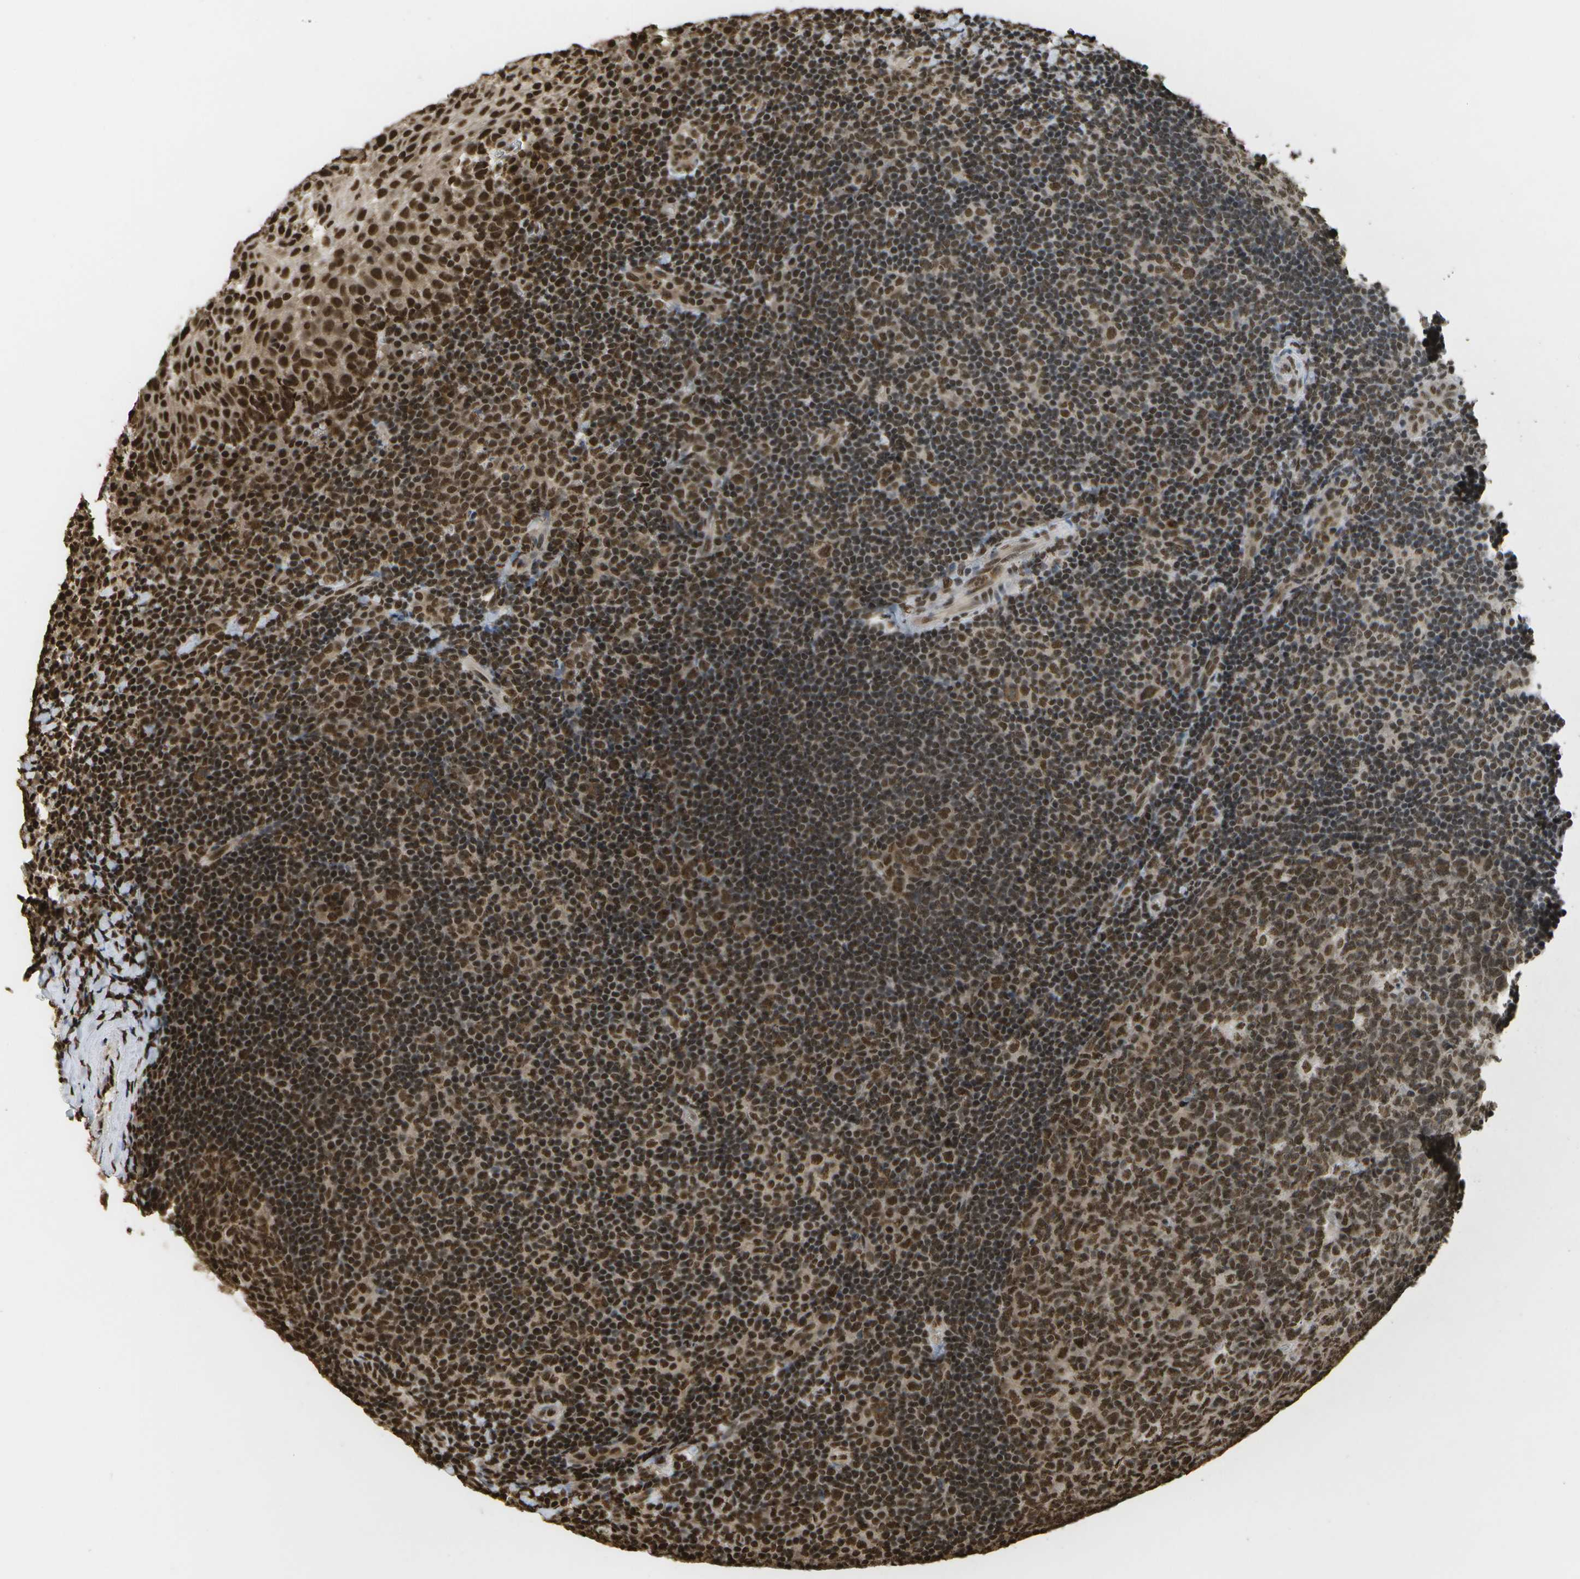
{"staining": {"intensity": "strong", "quantity": ">75%", "location": "nuclear"}, "tissue": "tonsil", "cell_type": "Germinal center cells", "image_type": "normal", "snomed": [{"axis": "morphology", "description": "Normal tissue, NOS"}, {"axis": "topography", "description": "Tonsil"}], "caption": "Strong nuclear protein expression is seen in approximately >75% of germinal center cells in tonsil.", "gene": "SPEN", "patient": {"sex": "male", "age": 37}}